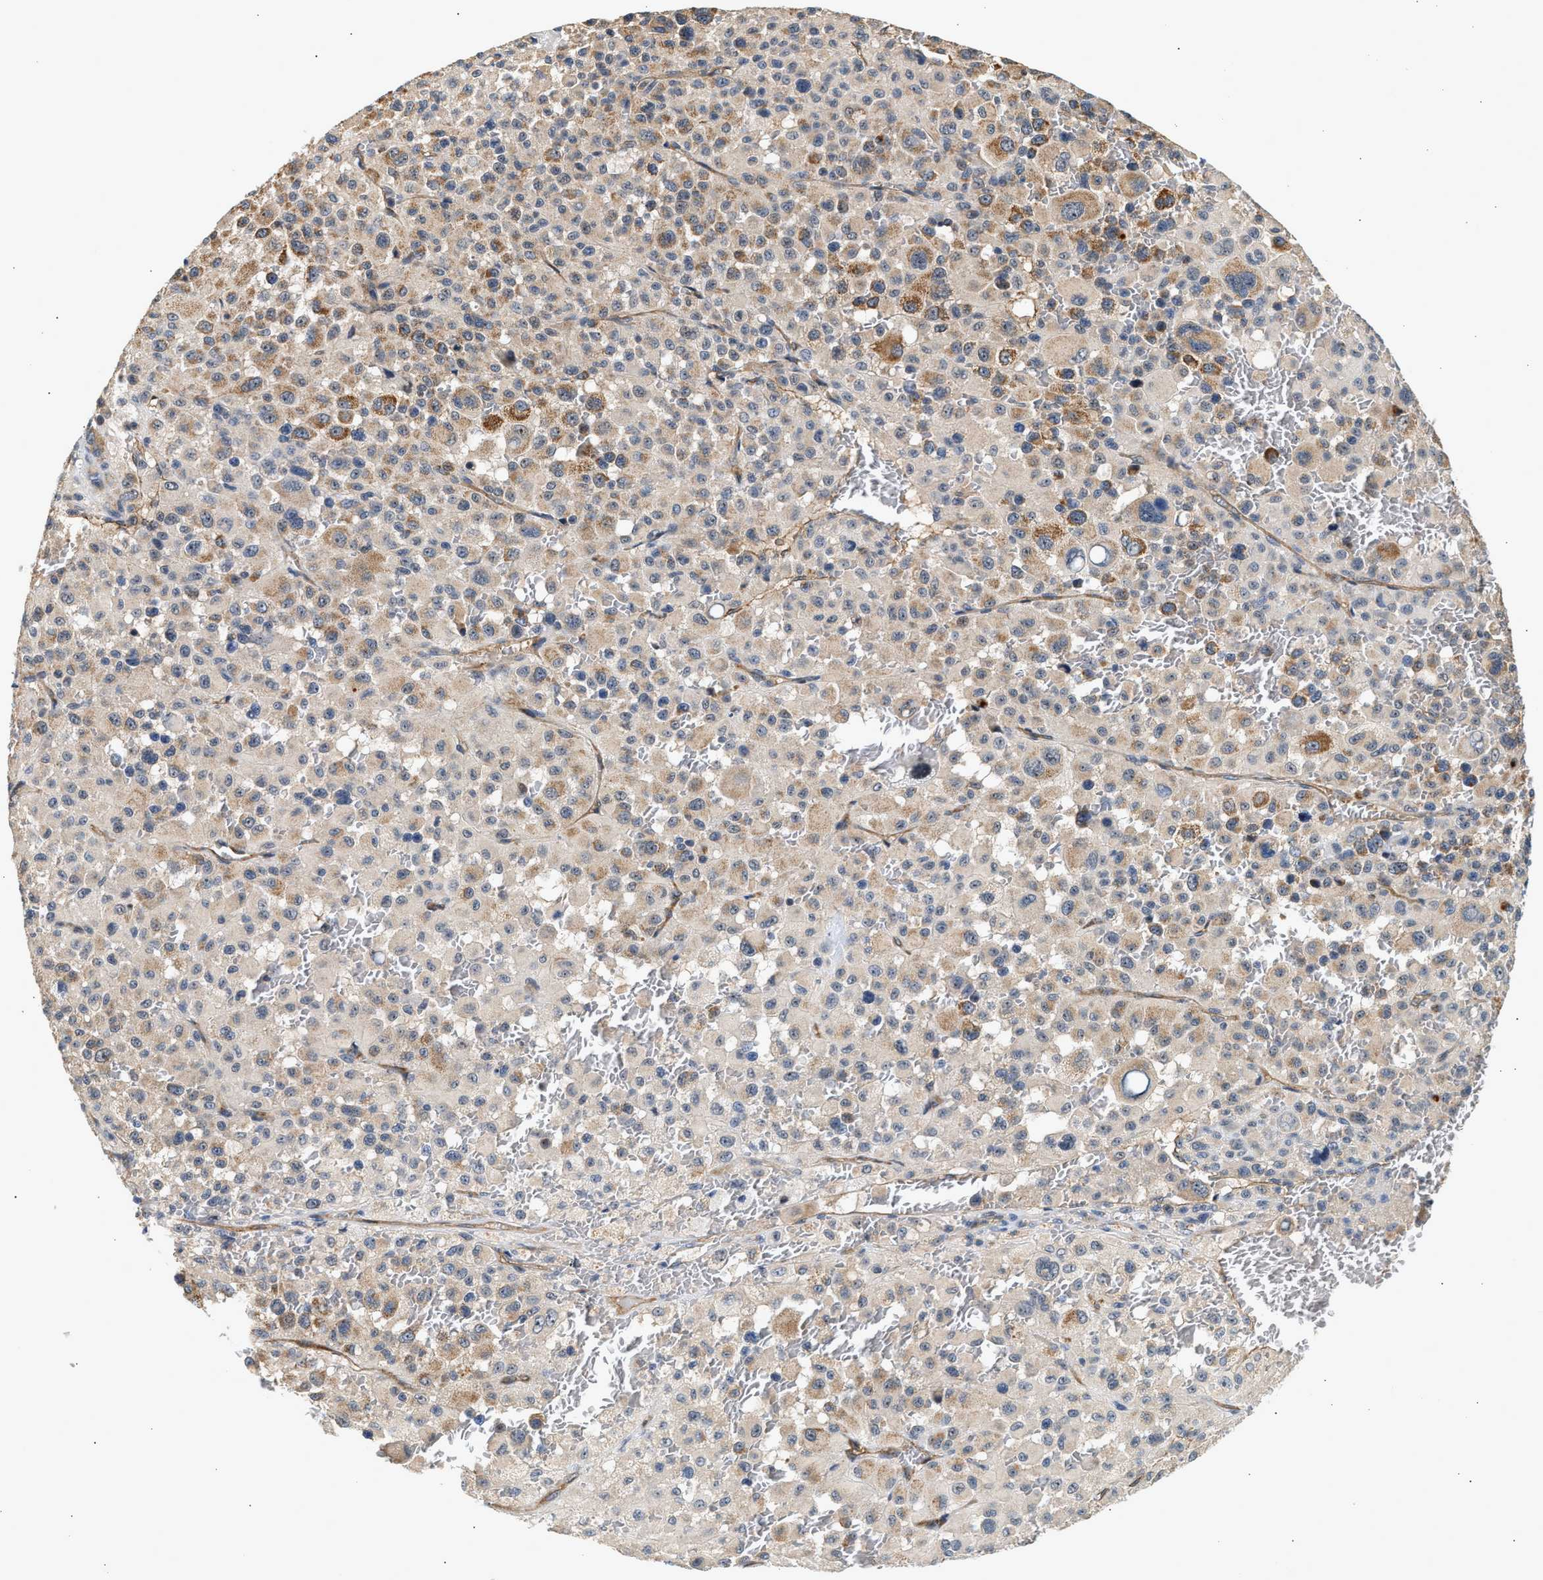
{"staining": {"intensity": "moderate", "quantity": ">75%", "location": "cytoplasmic/membranous"}, "tissue": "melanoma", "cell_type": "Tumor cells", "image_type": "cancer", "snomed": [{"axis": "morphology", "description": "Malignant melanoma, Metastatic site"}, {"axis": "topography", "description": "Skin"}], "caption": "Immunohistochemical staining of melanoma displays medium levels of moderate cytoplasmic/membranous positivity in approximately >75% of tumor cells.", "gene": "DUSP14", "patient": {"sex": "female", "age": 74}}